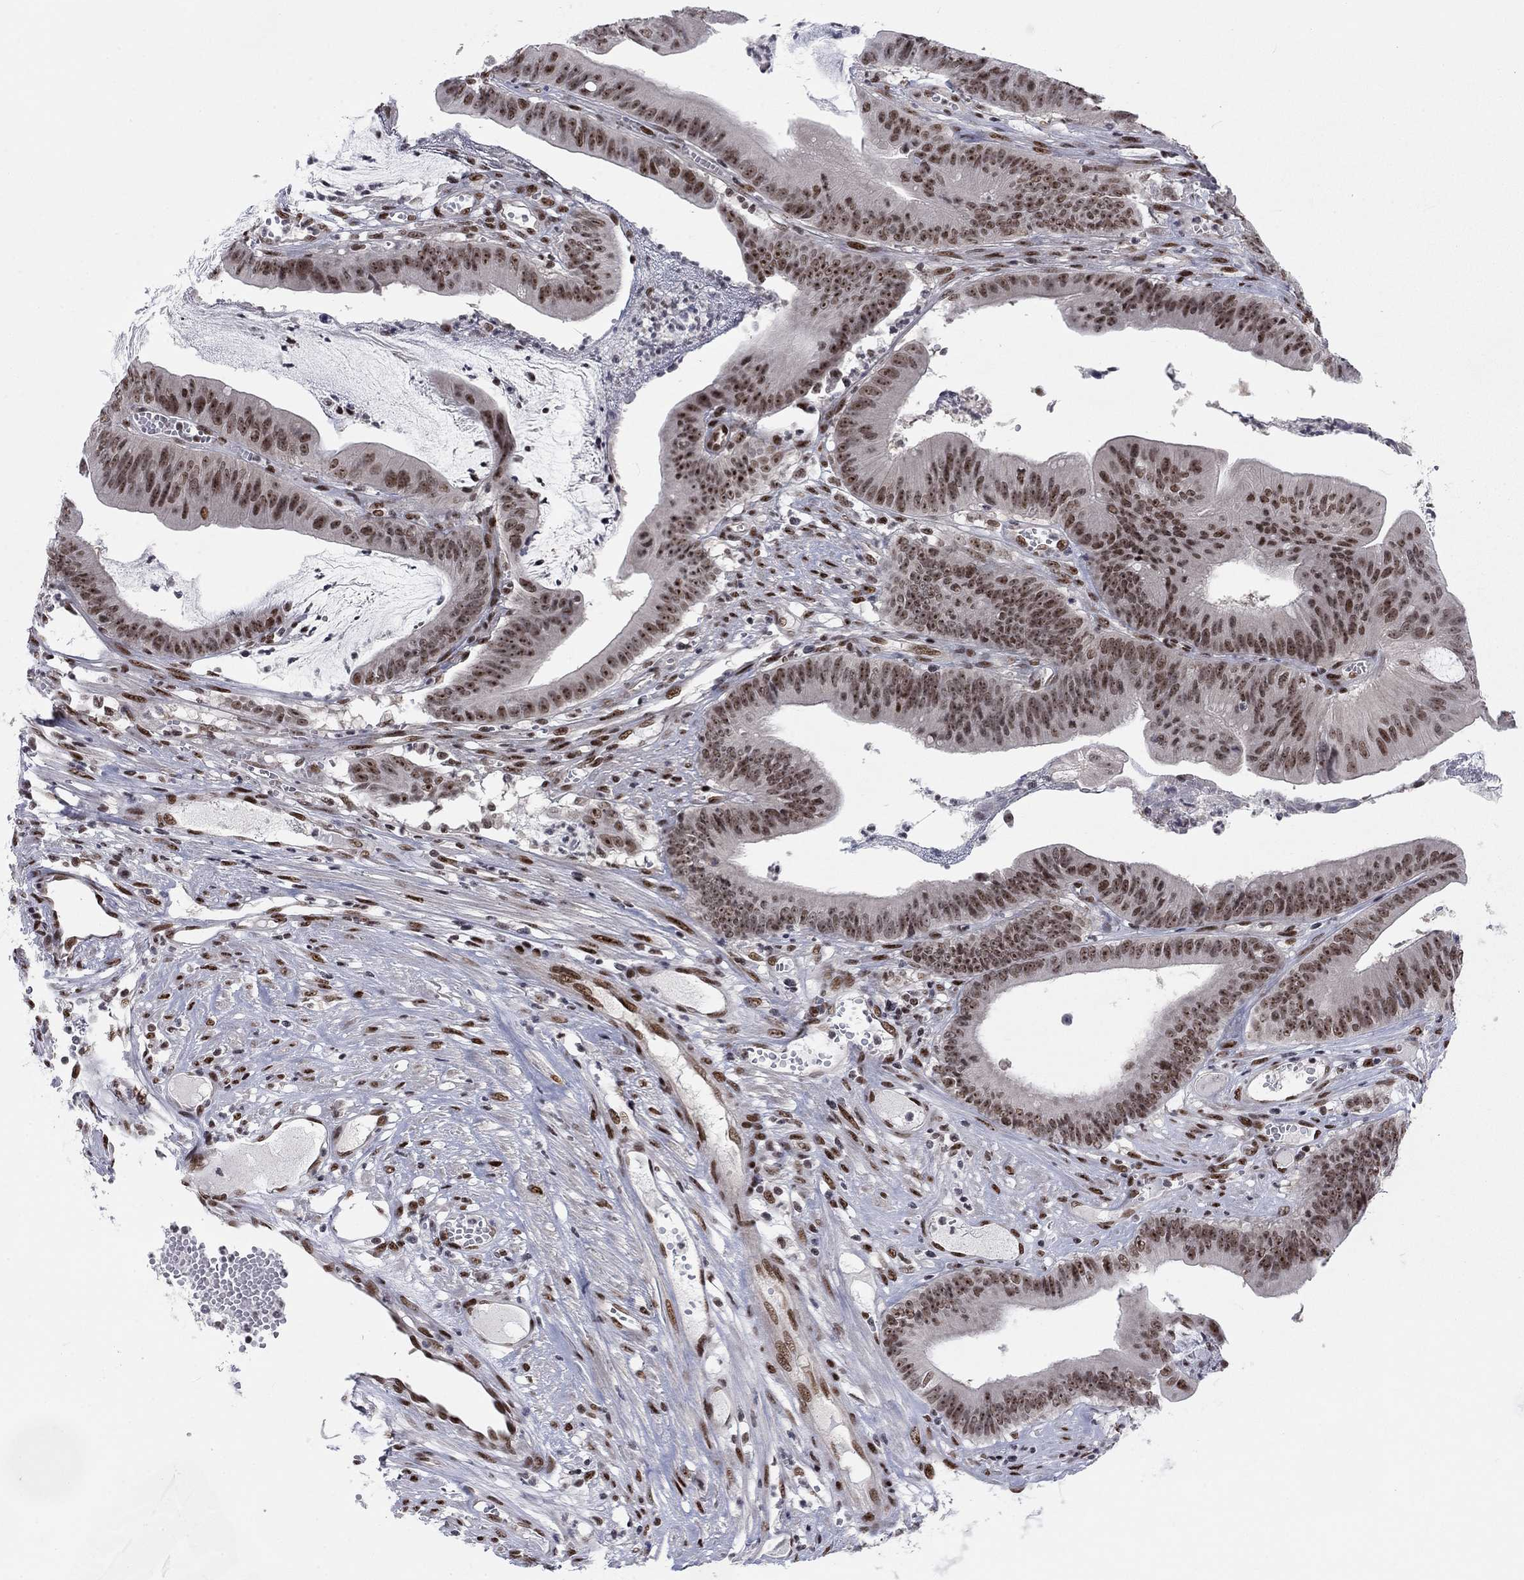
{"staining": {"intensity": "moderate", "quantity": ">75%", "location": "nuclear"}, "tissue": "colorectal cancer", "cell_type": "Tumor cells", "image_type": "cancer", "snomed": [{"axis": "morphology", "description": "Adenocarcinoma, NOS"}, {"axis": "topography", "description": "Colon"}], "caption": "Colorectal cancer stained with immunohistochemistry (IHC) shows moderate nuclear positivity in about >75% of tumor cells.", "gene": "FYTTD1", "patient": {"sex": "female", "age": 69}}